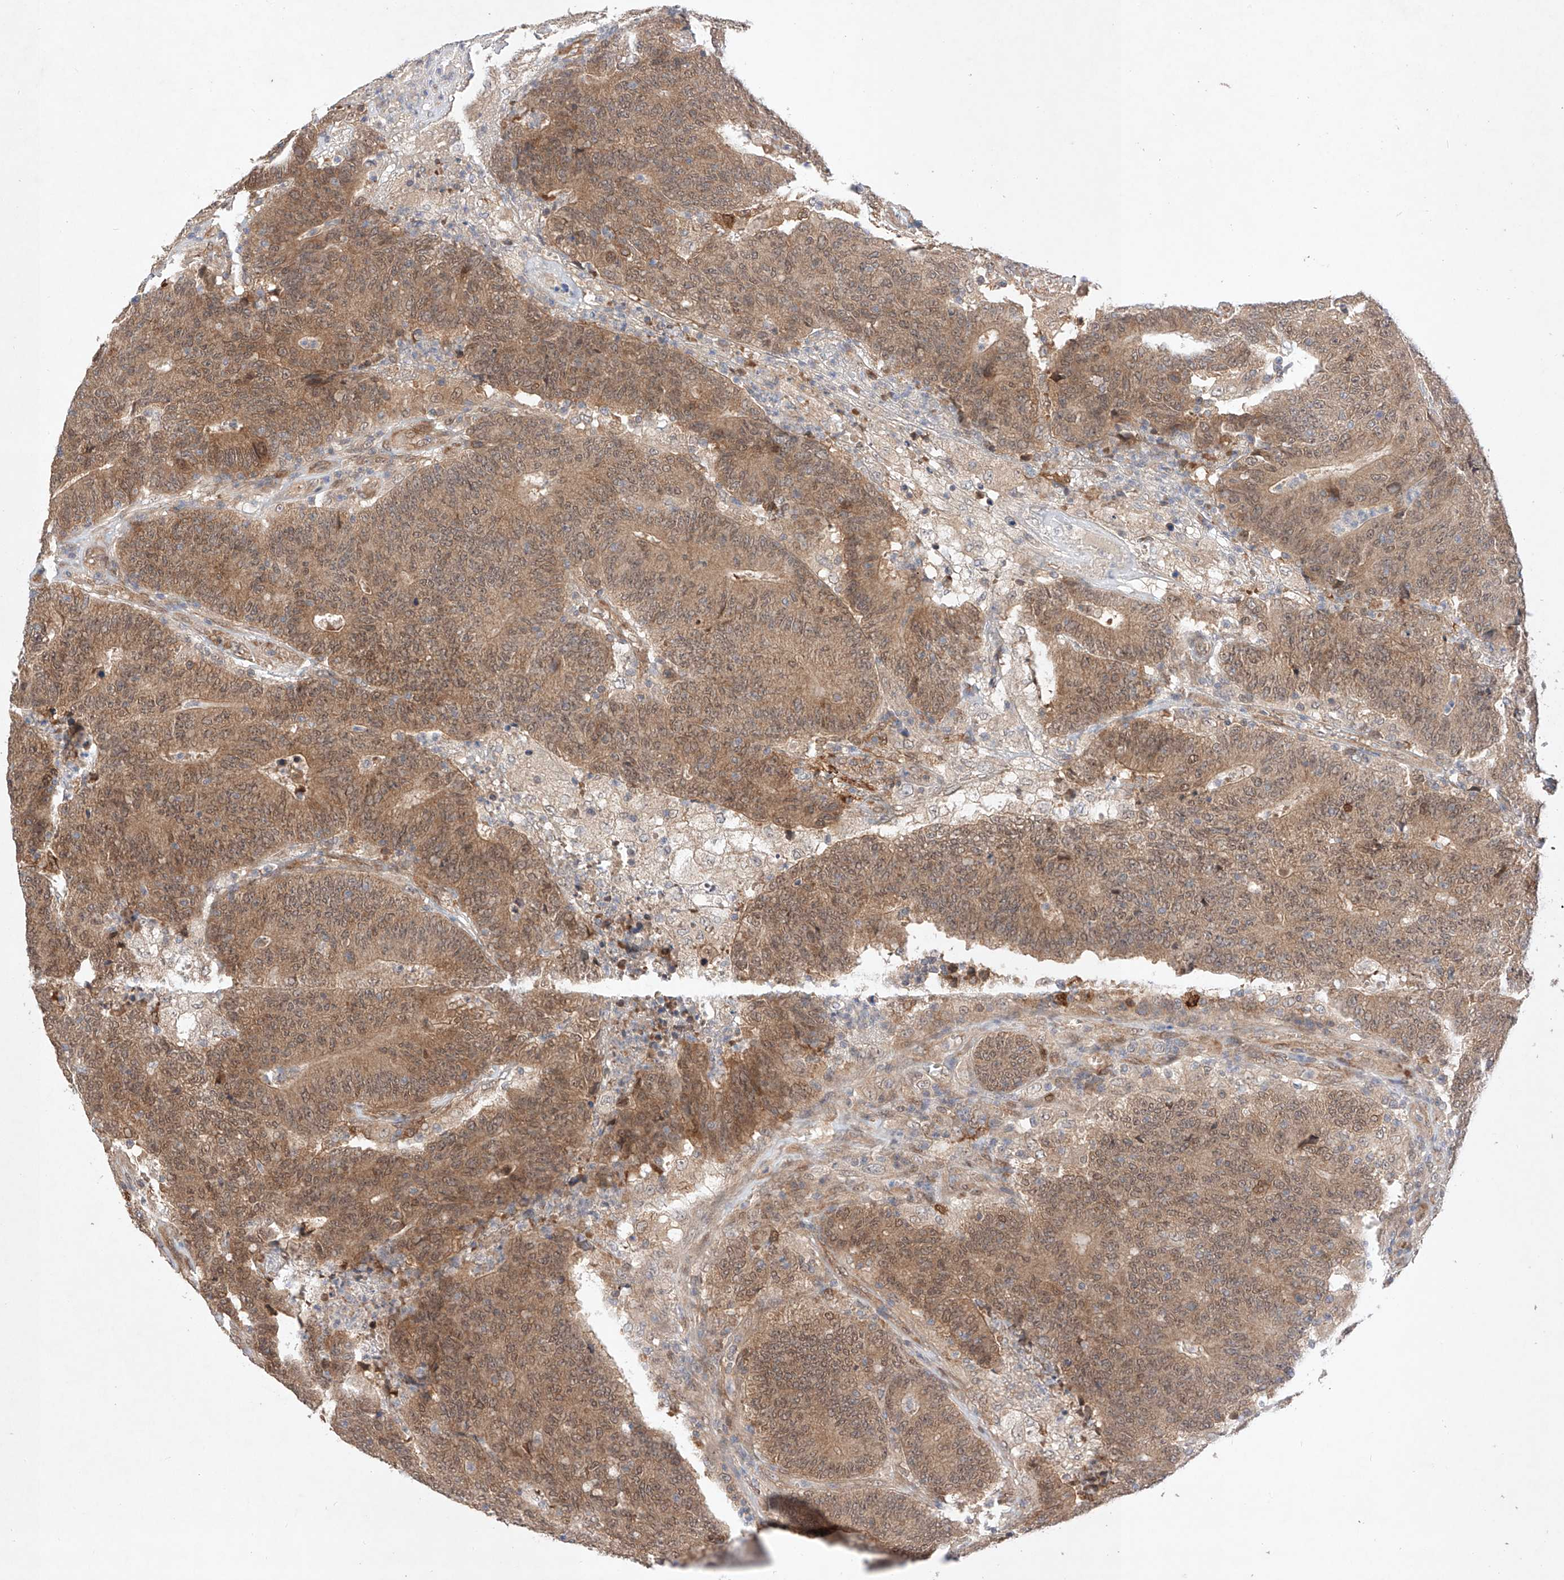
{"staining": {"intensity": "moderate", "quantity": "25%-75%", "location": "cytoplasmic/membranous,nuclear"}, "tissue": "colorectal cancer", "cell_type": "Tumor cells", "image_type": "cancer", "snomed": [{"axis": "morphology", "description": "Normal tissue, NOS"}, {"axis": "morphology", "description": "Adenocarcinoma, NOS"}, {"axis": "topography", "description": "Colon"}], "caption": "Colorectal adenocarcinoma stained with a brown dye demonstrates moderate cytoplasmic/membranous and nuclear positive staining in approximately 25%-75% of tumor cells.", "gene": "ZNF124", "patient": {"sex": "female", "age": 75}}